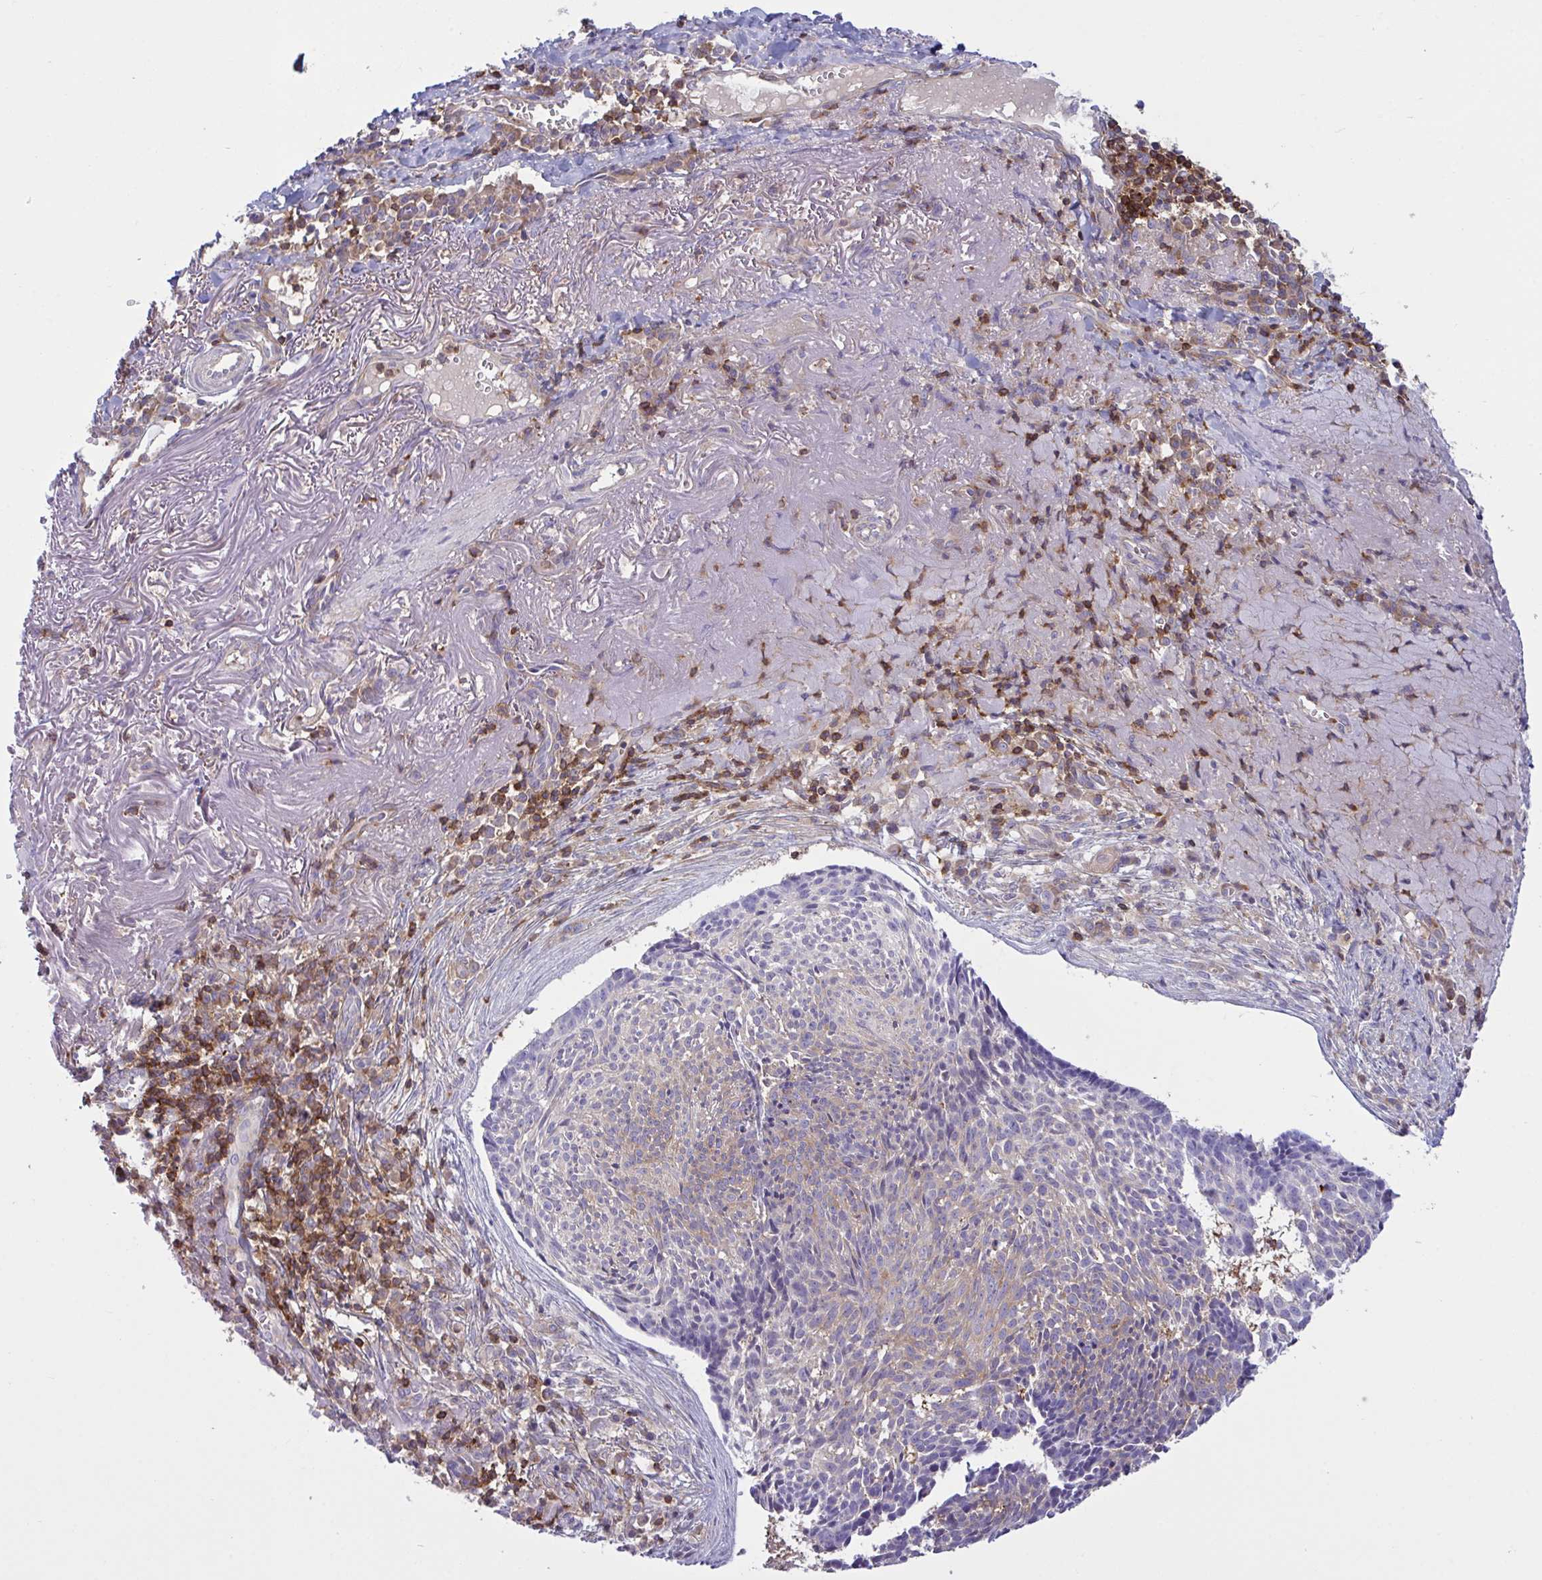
{"staining": {"intensity": "weak", "quantity": "25%-75%", "location": "cytoplasmic/membranous"}, "tissue": "skin cancer", "cell_type": "Tumor cells", "image_type": "cancer", "snomed": [{"axis": "morphology", "description": "Basal cell carcinoma"}, {"axis": "topography", "description": "Skin"}, {"axis": "topography", "description": "Skin of face"}], "caption": "Weak cytoplasmic/membranous staining is appreciated in approximately 25%-75% of tumor cells in skin cancer. (DAB (3,3'-diaminobenzidine) IHC, brown staining for protein, blue staining for nuclei).", "gene": "TSC22D3", "patient": {"sex": "female", "age": 95}}